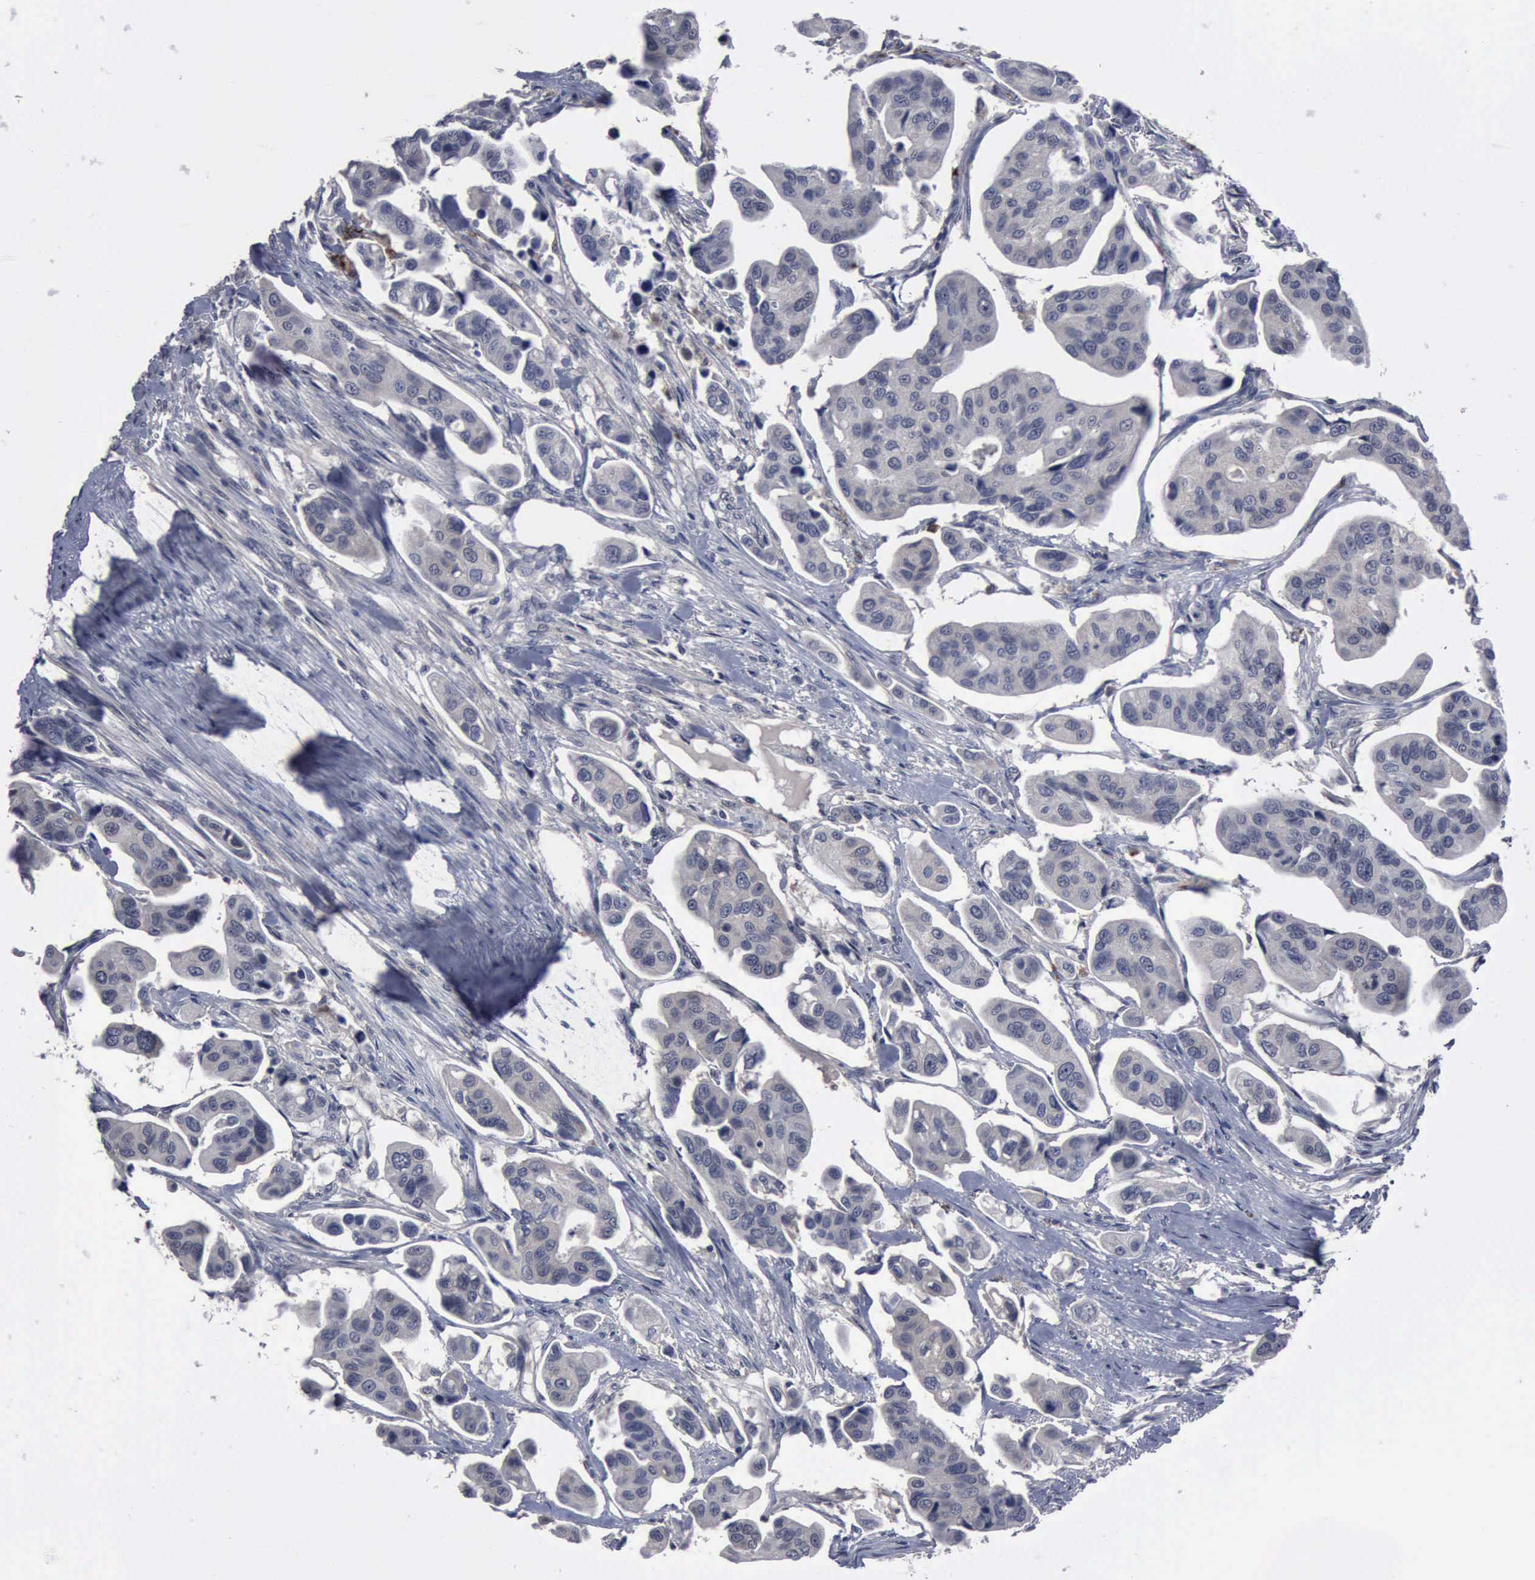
{"staining": {"intensity": "weak", "quantity": "25%-75%", "location": "cytoplasmic/membranous"}, "tissue": "urothelial cancer", "cell_type": "Tumor cells", "image_type": "cancer", "snomed": [{"axis": "morphology", "description": "Adenocarcinoma, NOS"}, {"axis": "topography", "description": "Urinary bladder"}], "caption": "Immunohistochemical staining of urothelial cancer demonstrates low levels of weak cytoplasmic/membranous protein staining in approximately 25%-75% of tumor cells.", "gene": "MYO18B", "patient": {"sex": "male", "age": 61}}